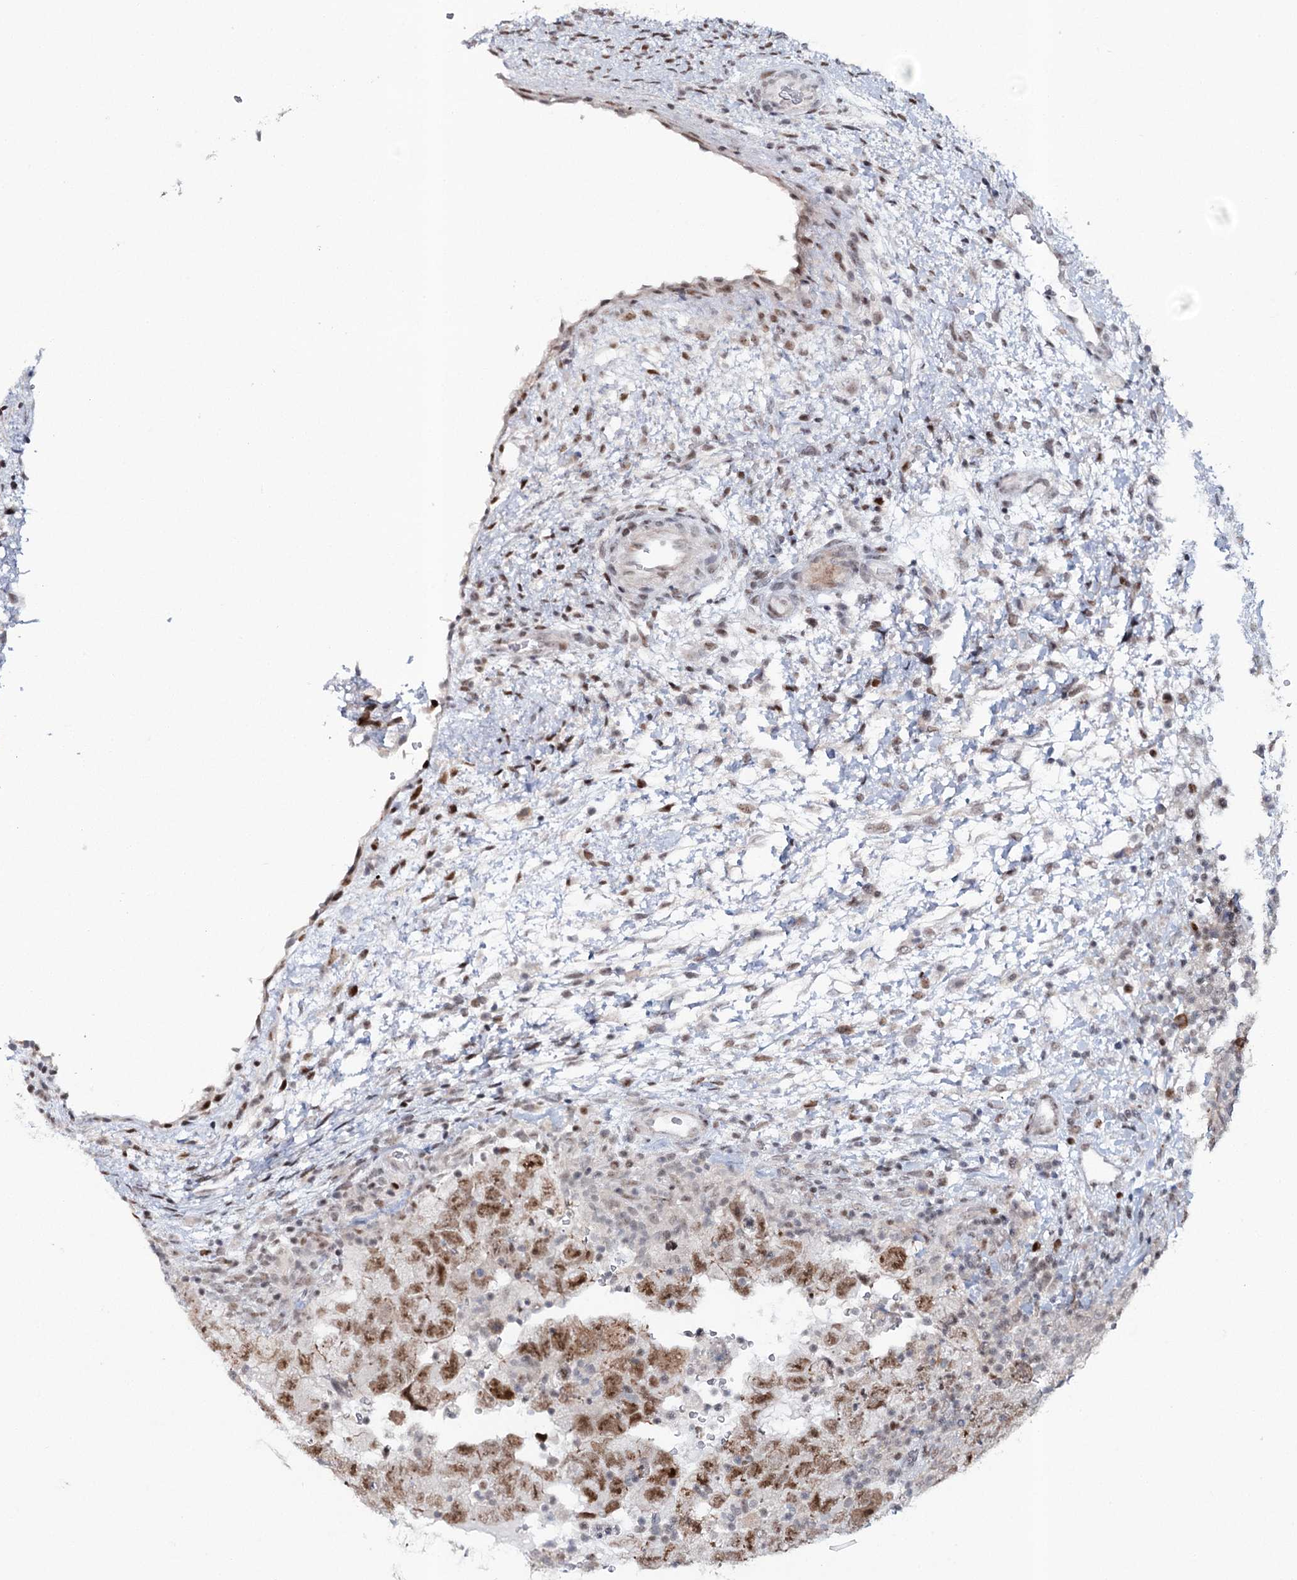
{"staining": {"intensity": "moderate", "quantity": ">75%", "location": "nuclear"}, "tissue": "testis cancer", "cell_type": "Tumor cells", "image_type": "cancer", "snomed": [{"axis": "morphology", "description": "Carcinoma, Embryonal, NOS"}, {"axis": "topography", "description": "Testis"}], "caption": "Immunohistochemistry (IHC) photomicrograph of human embryonal carcinoma (testis) stained for a protein (brown), which exhibits medium levels of moderate nuclear expression in about >75% of tumor cells.", "gene": "ZC3H8", "patient": {"sex": "male", "age": 37}}